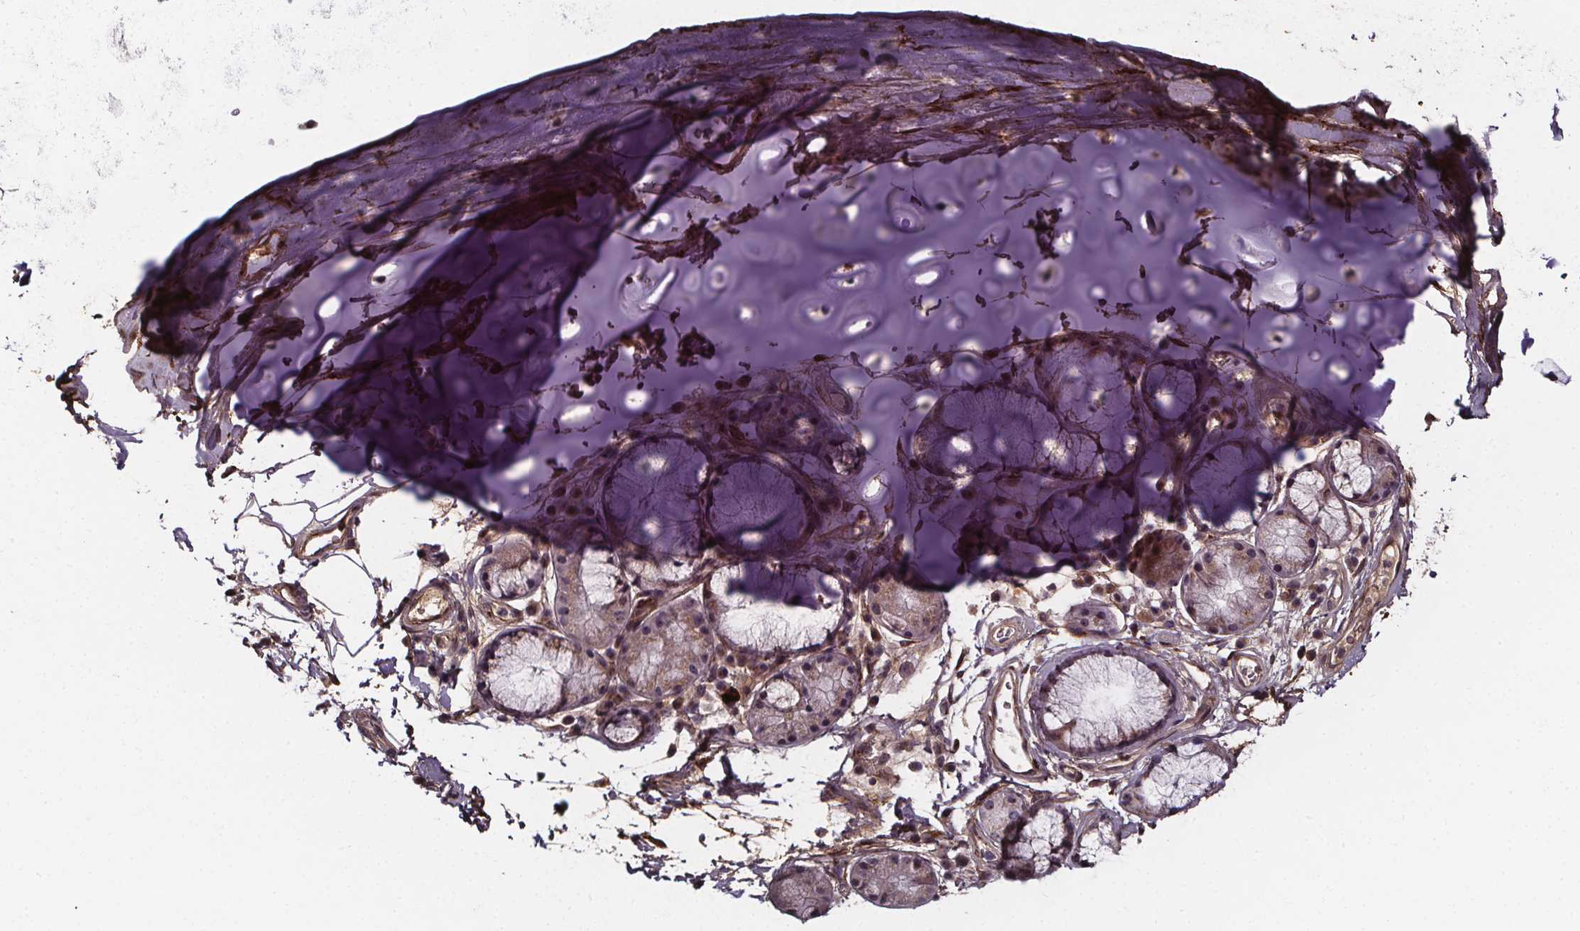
{"staining": {"intensity": "negative", "quantity": "none", "location": "none"}, "tissue": "adipose tissue", "cell_type": "Adipocytes", "image_type": "normal", "snomed": [{"axis": "morphology", "description": "Normal tissue, NOS"}, {"axis": "topography", "description": "Cartilage tissue"}, {"axis": "topography", "description": "Bronchus"}], "caption": "High power microscopy image of an immunohistochemistry histopathology image of normal adipose tissue, revealing no significant staining in adipocytes. (DAB immunohistochemistry (IHC) with hematoxylin counter stain).", "gene": "AEBP1", "patient": {"sex": "male", "age": 58}}